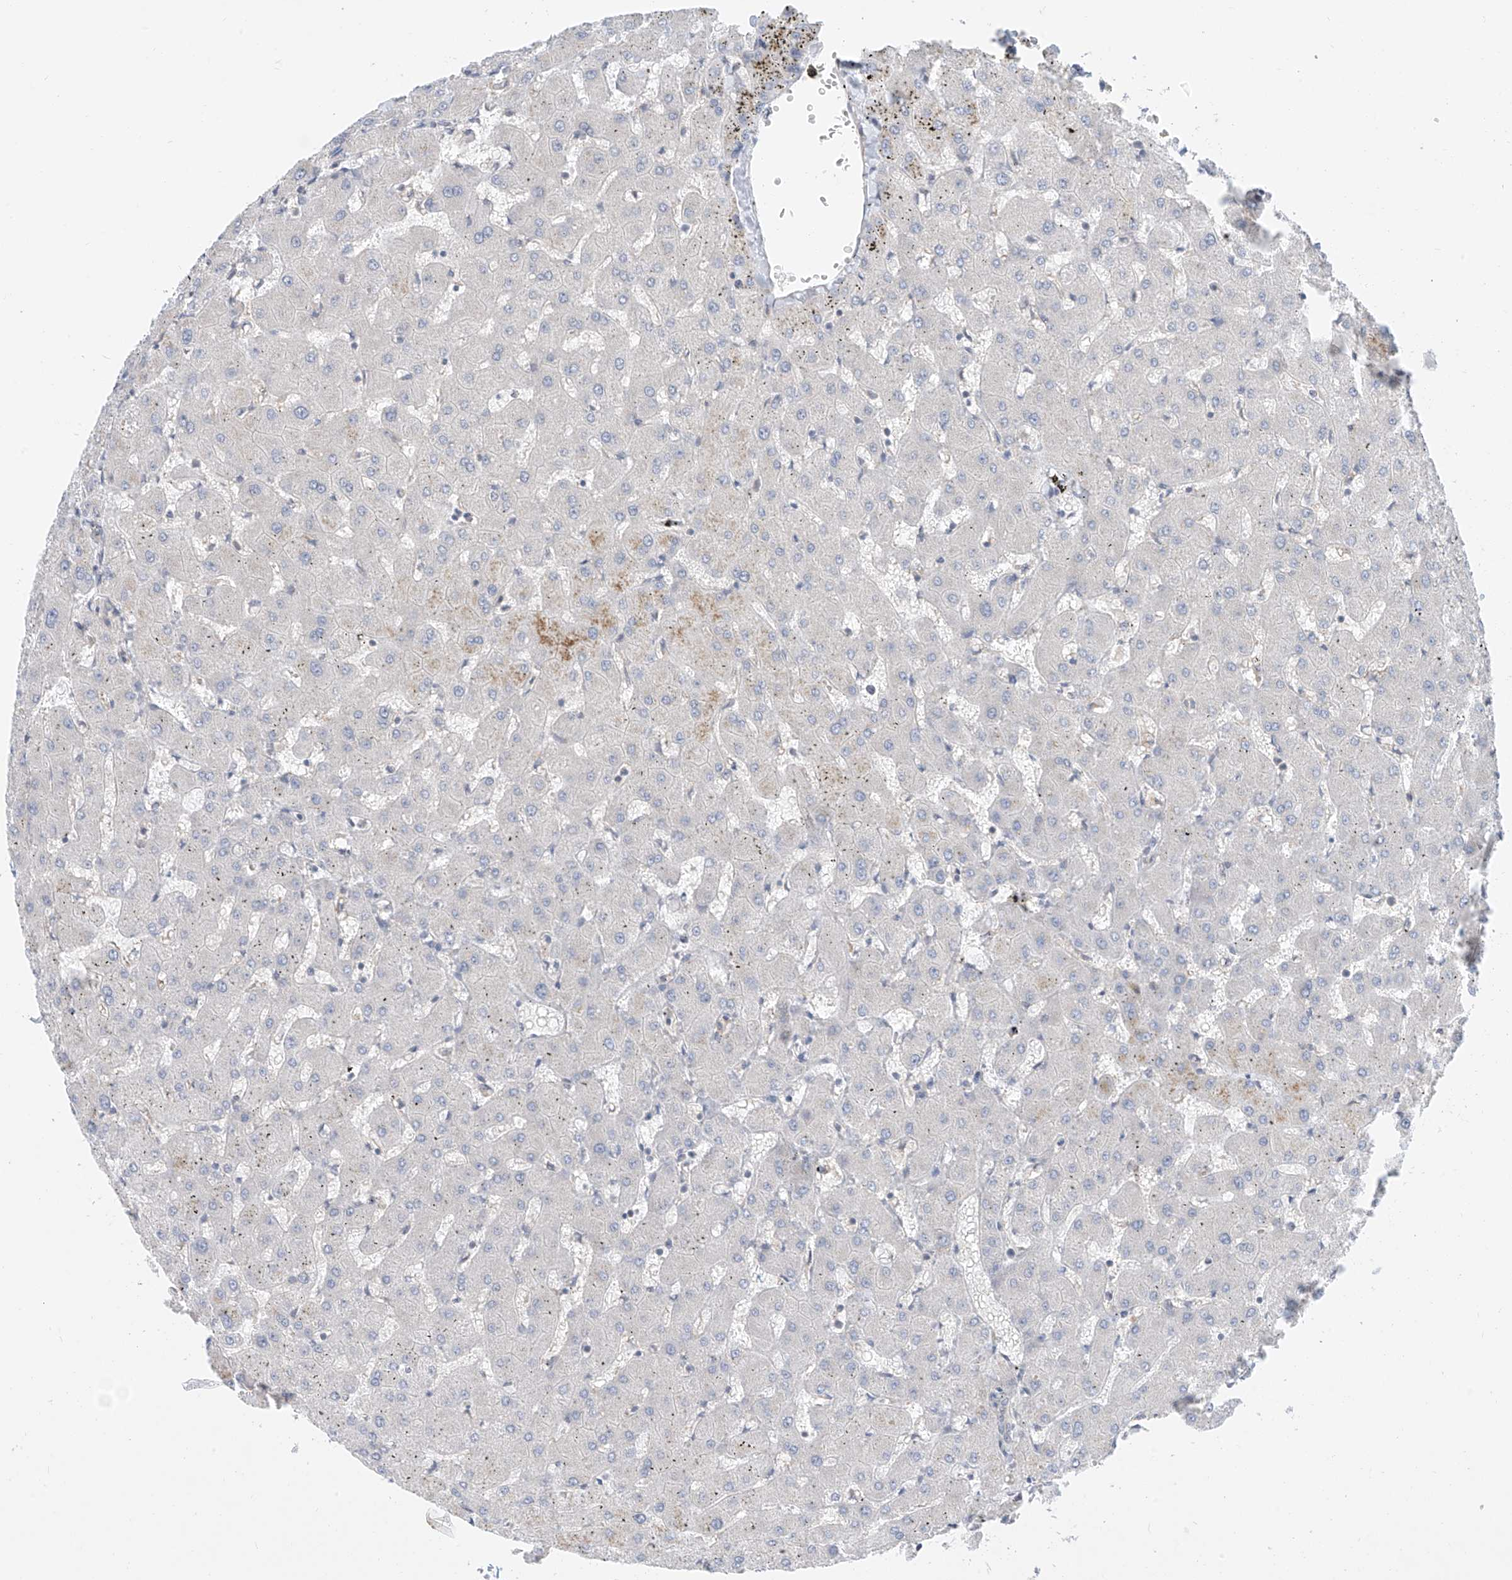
{"staining": {"intensity": "negative", "quantity": "none", "location": "none"}, "tissue": "liver", "cell_type": "Cholangiocytes", "image_type": "normal", "snomed": [{"axis": "morphology", "description": "Normal tissue, NOS"}, {"axis": "topography", "description": "Liver"}], "caption": "An immunohistochemistry (IHC) image of normal liver is shown. There is no staining in cholangiocytes of liver.", "gene": "ABLIM2", "patient": {"sex": "female", "age": 63}}